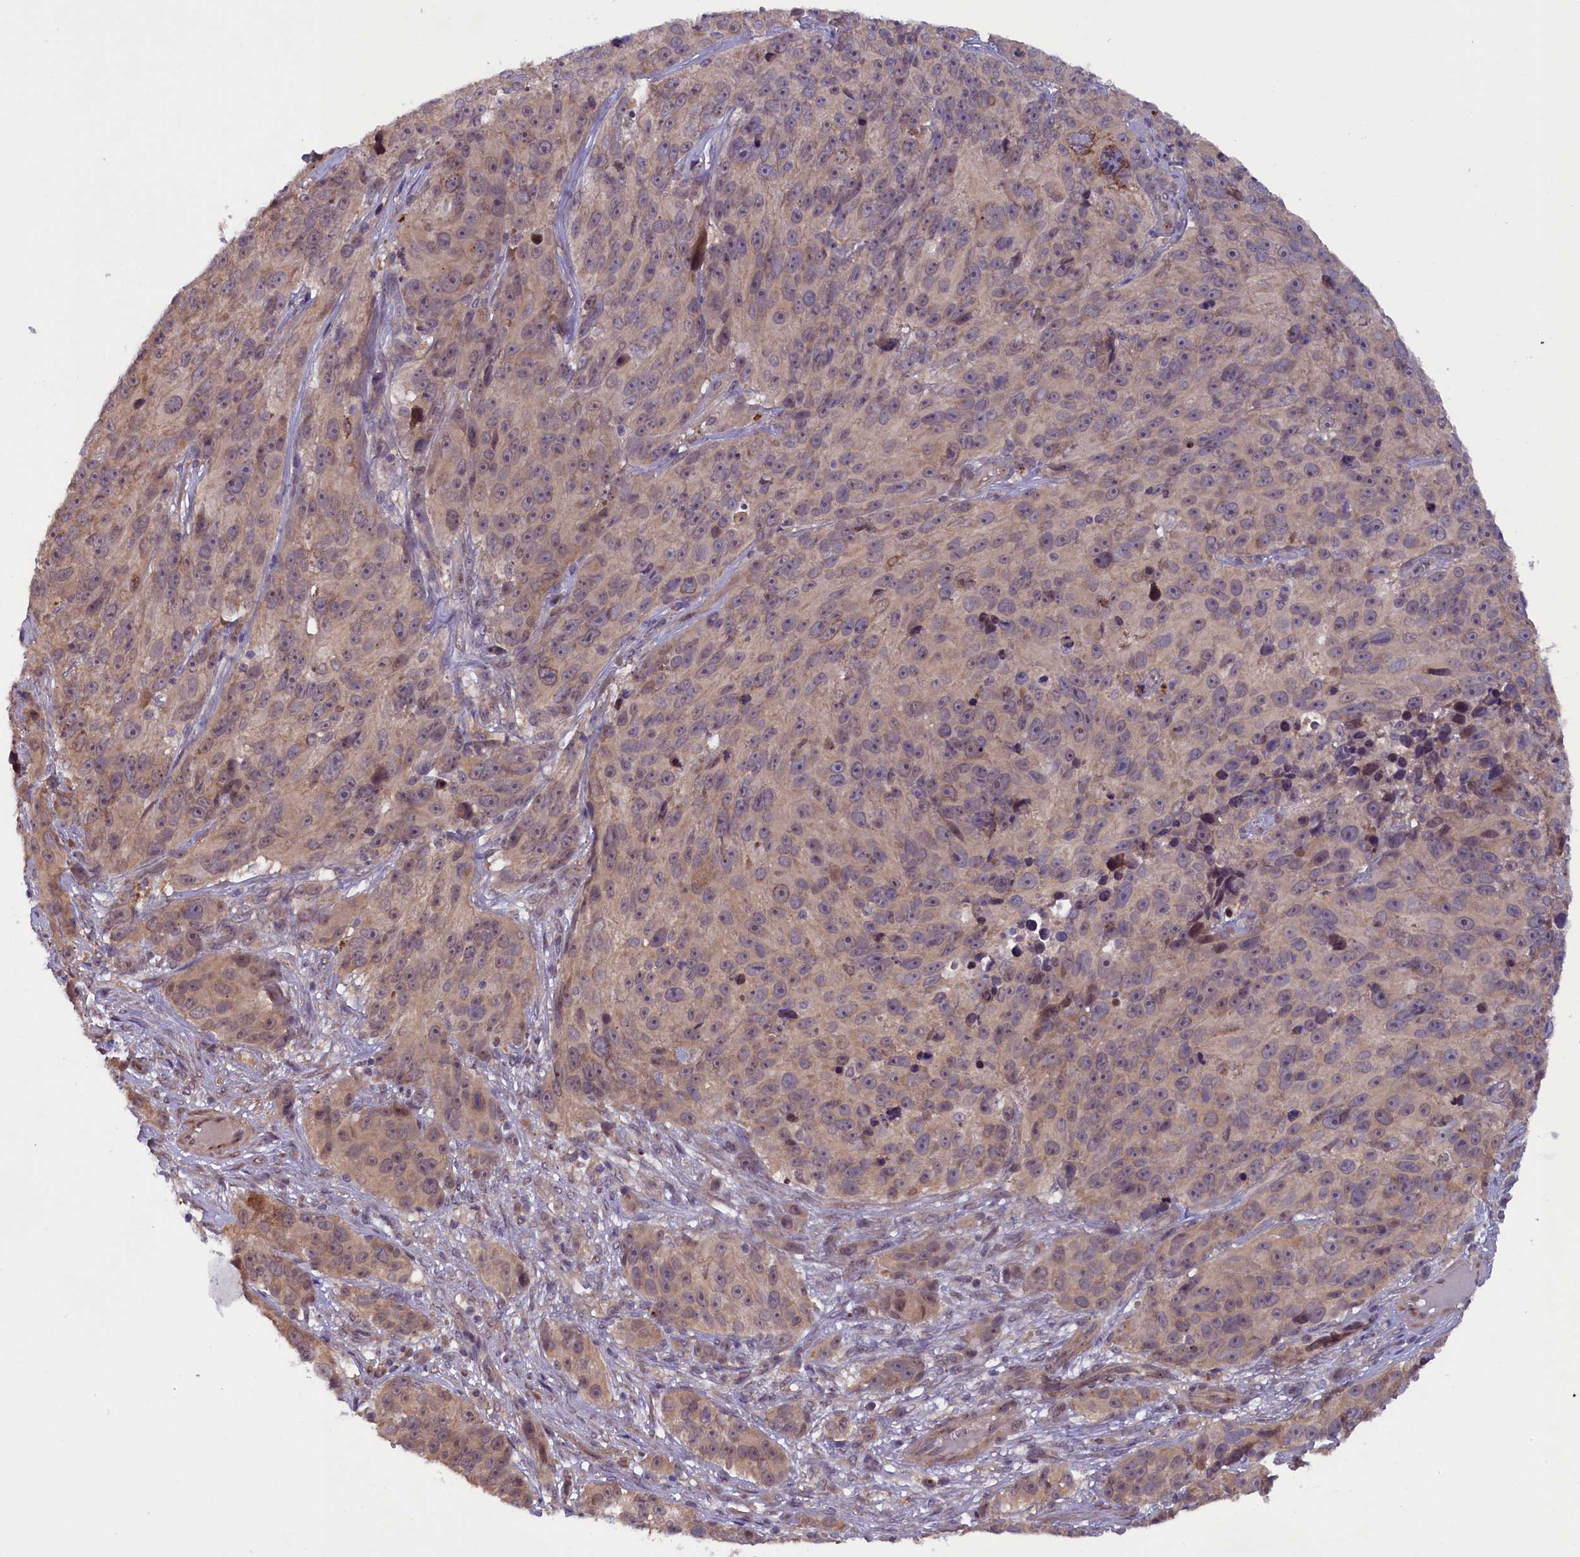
{"staining": {"intensity": "weak", "quantity": "<25%", "location": "cytoplasmic/membranous"}, "tissue": "melanoma", "cell_type": "Tumor cells", "image_type": "cancer", "snomed": [{"axis": "morphology", "description": "Malignant melanoma, NOS"}, {"axis": "topography", "description": "Skin"}], "caption": "The immunohistochemistry (IHC) image has no significant staining in tumor cells of malignant melanoma tissue.", "gene": "CCDC9B", "patient": {"sex": "male", "age": 84}}